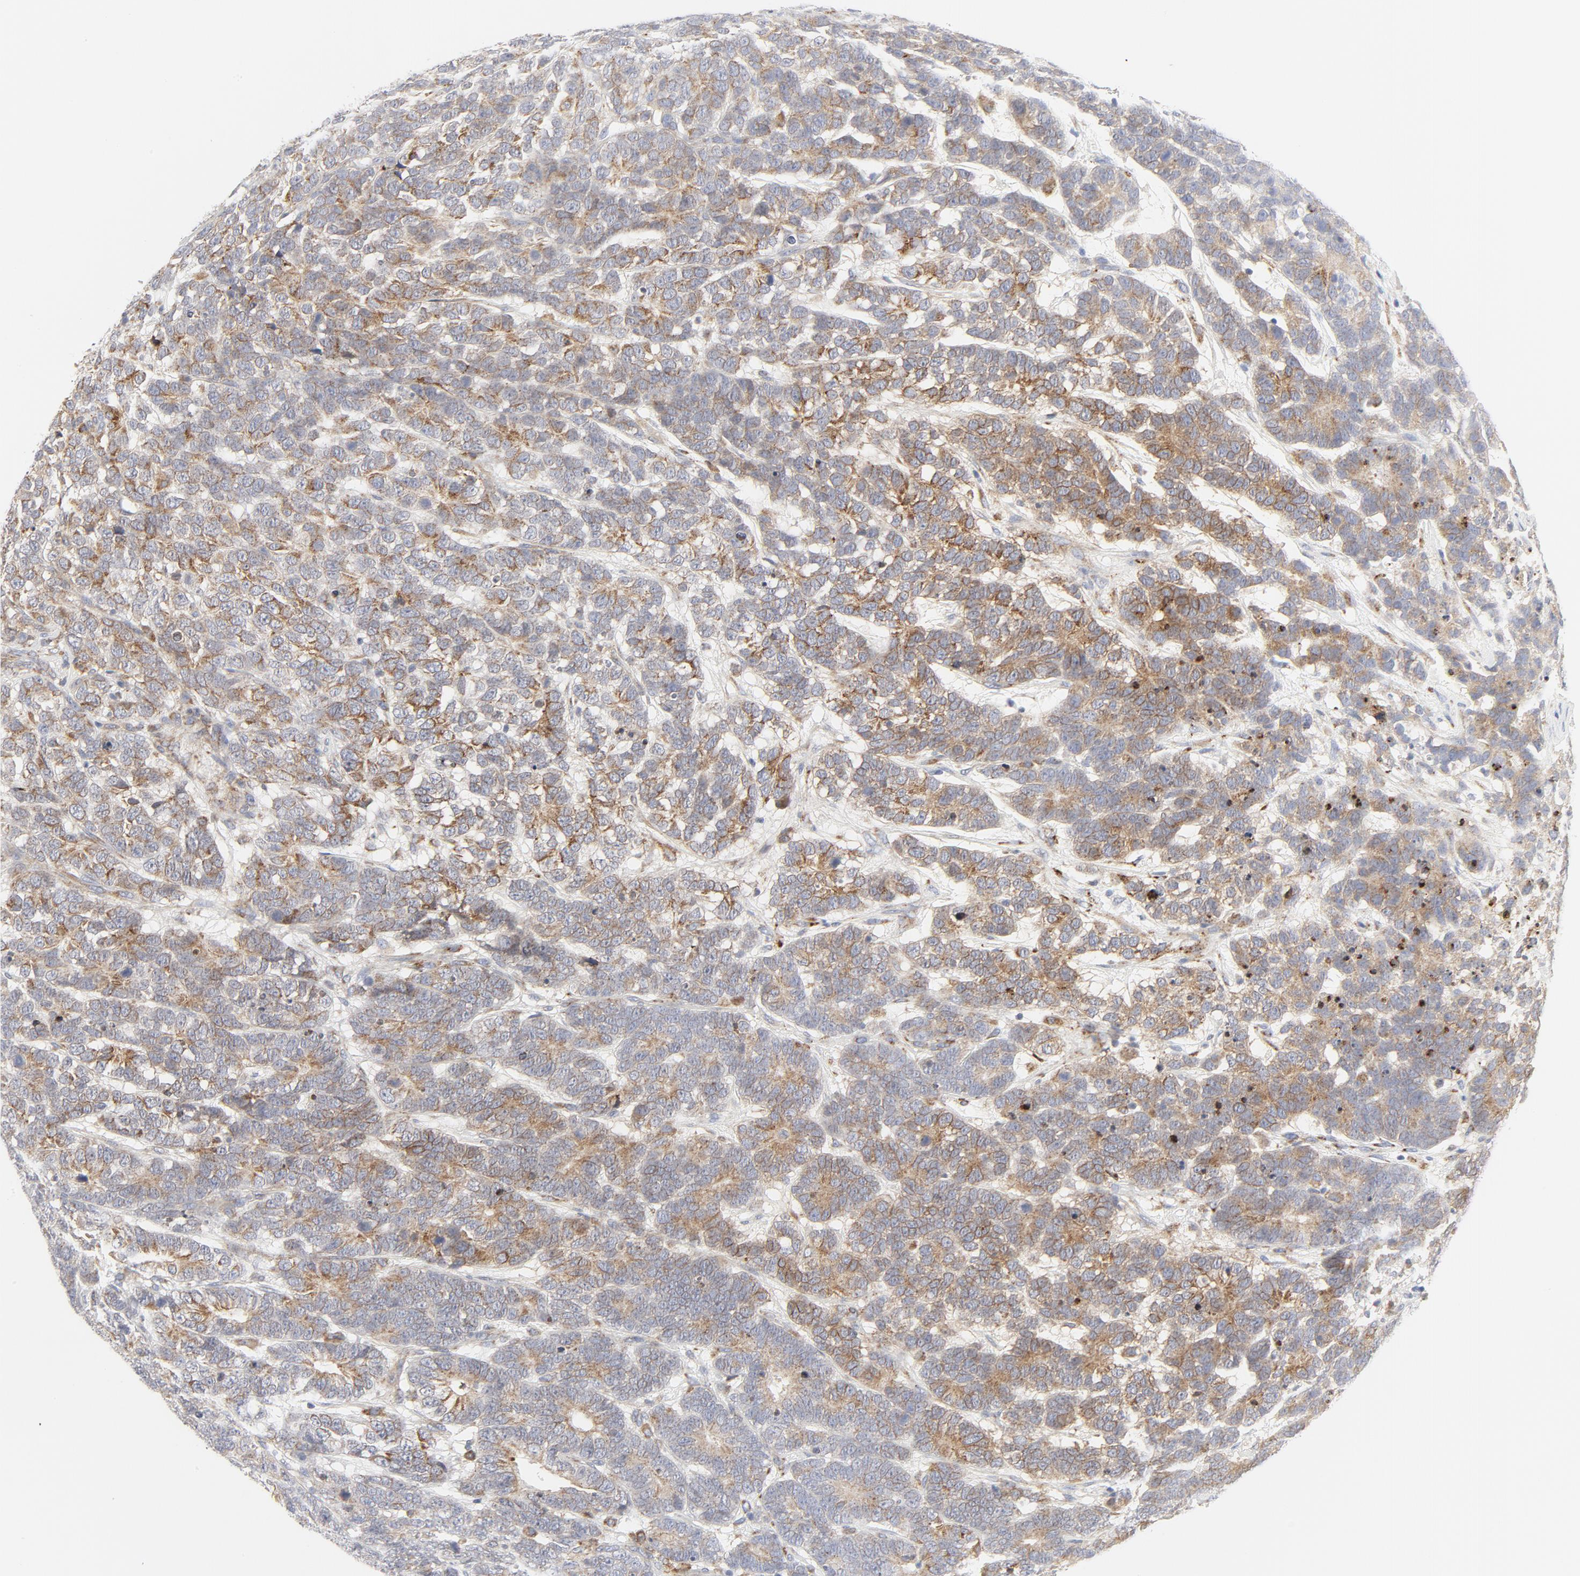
{"staining": {"intensity": "moderate", "quantity": "25%-75%", "location": "cytoplasmic/membranous"}, "tissue": "testis cancer", "cell_type": "Tumor cells", "image_type": "cancer", "snomed": [{"axis": "morphology", "description": "Carcinoma, Embryonal, NOS"}, {"axis": "topography", "description": "Testis"}], "caption": "Approximately 25%-75% of tumor cells in human testis cancer (embryonal carcinoma) show moderate cytoplasmic/membranous protein positivity as visualized by brown immunohistochemical staining.", "gene": "LRP6", "patient": {"sex": "male", "age": 26}}